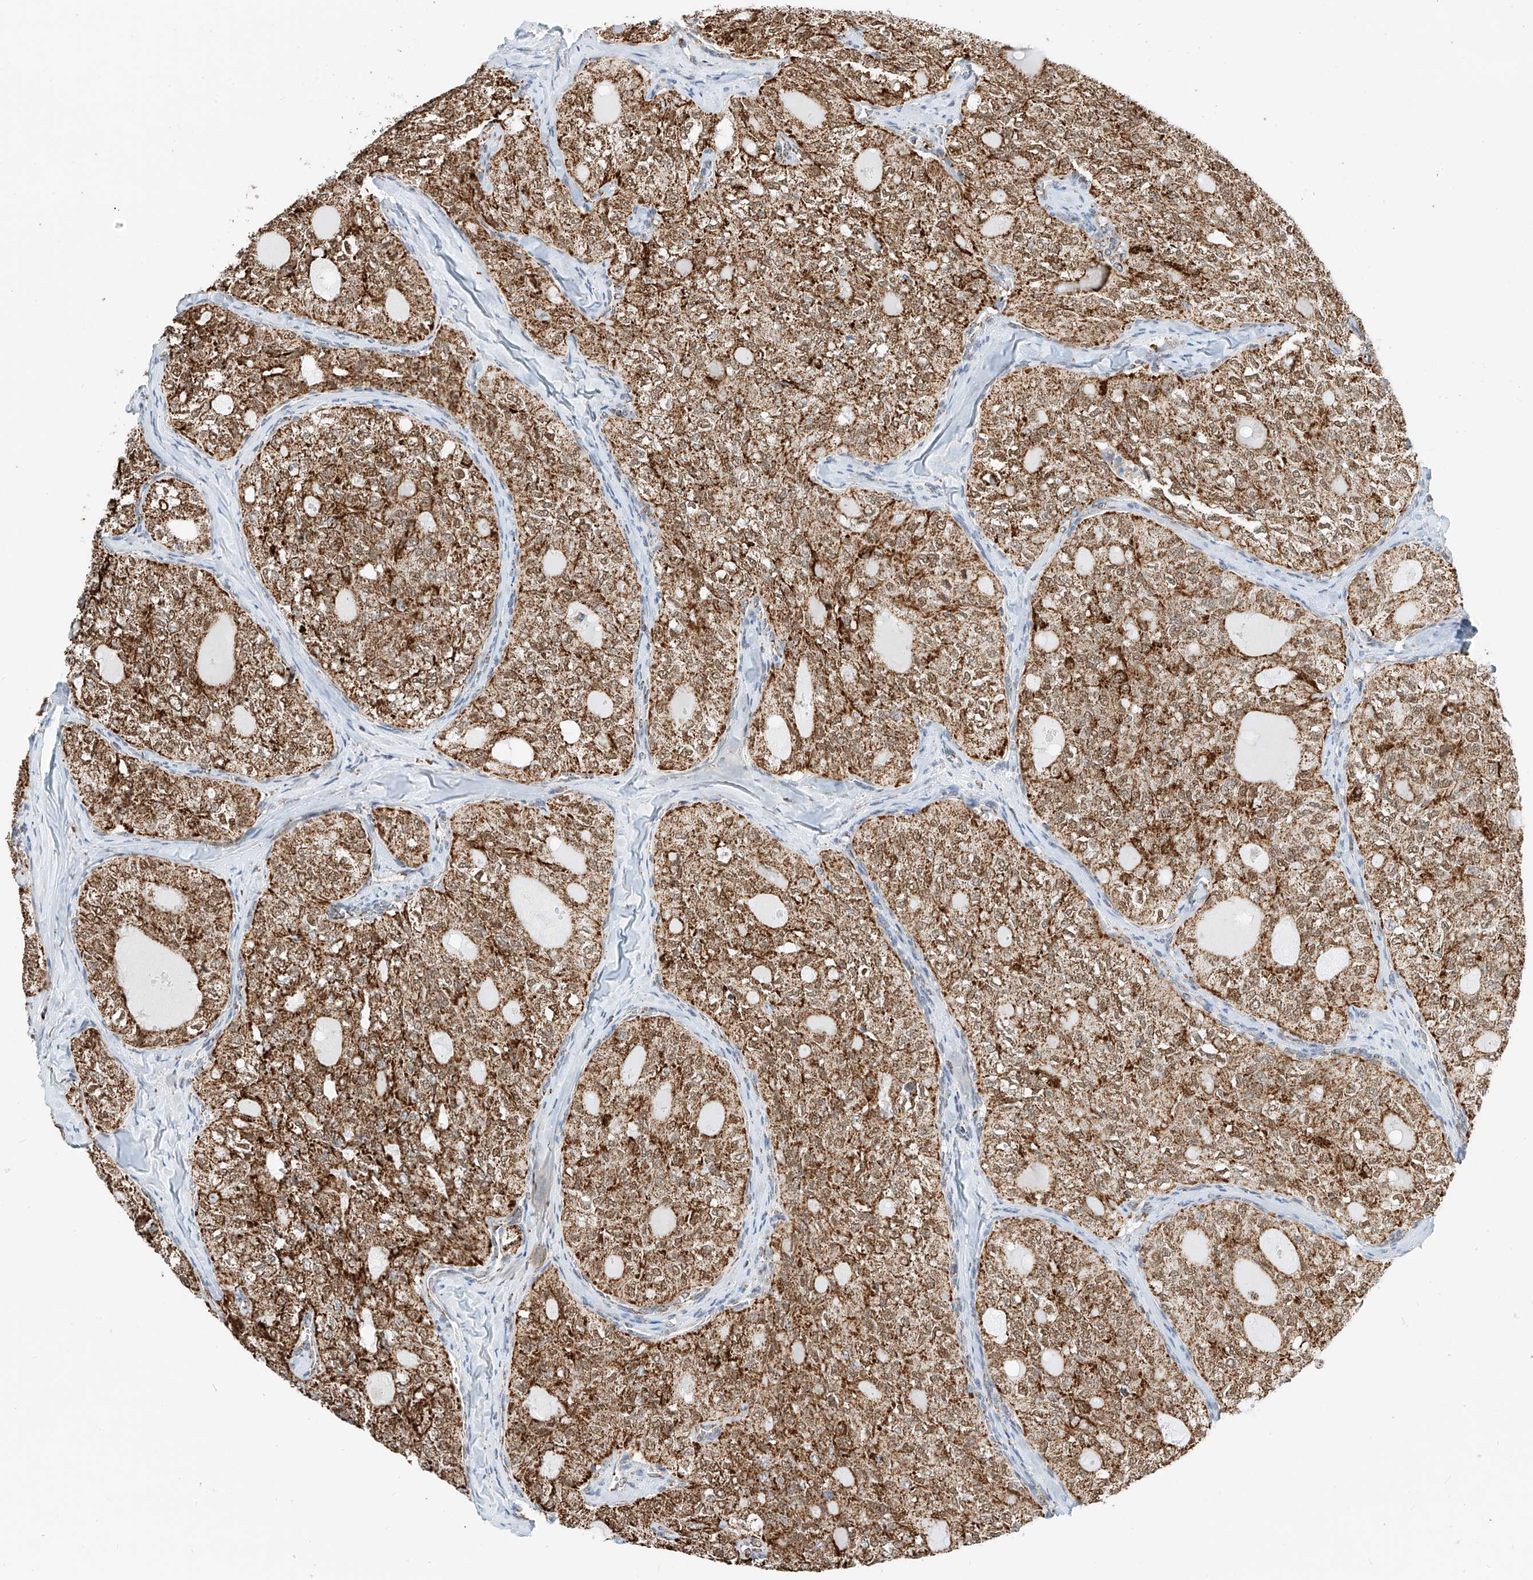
{"staining": {"intensity": "moderate", "quantity": ">75%", "location": "cytoplasmic/membranous"}, "tissue": "thyroid cancer", "cell_type": "Tumor cells", "image_type": "cancer", "snomed": [{"axis": "morphology", "description": "Follicular adenoma carcinoma, NOS"}, {"axis": "topography", "description": "Thyroid gland"}], "caption": "Protein staining by IHC demonstrates moderate cytoplasmic/membranous staining in about >75% of tumor cells in thyroid cancer. Ihc stains the protein of interest in brown and the nuclei are stained blue.", "gene": "PPA2", "patient": {"sex": "male", "age": 75}}